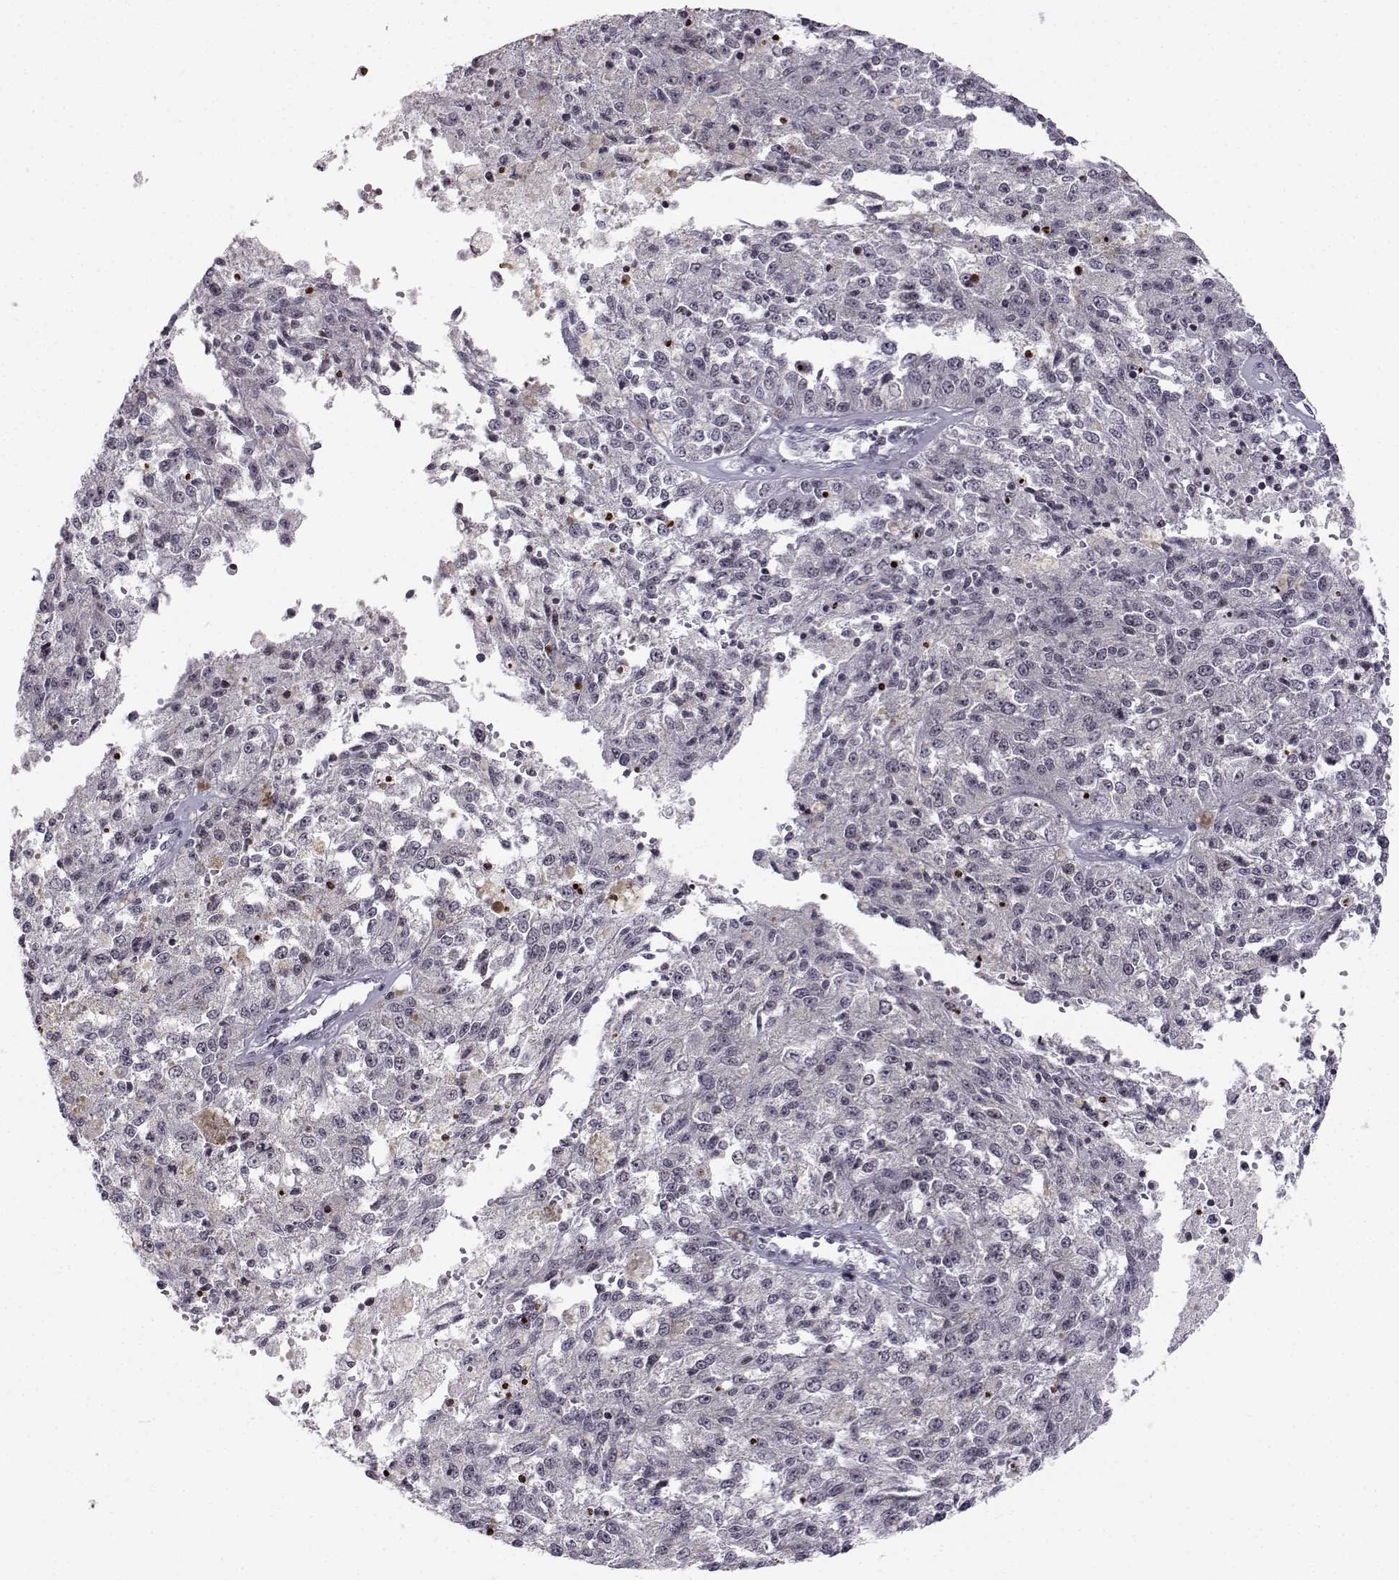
{"staining": {"intensity": "negative", "quantity": "none", "location": "none"}, "tissue": "melanoma", "cell_type": "Tumor cells", "image_type": "cancer", "snomed": [{"axis": "morphology", "description": "Malignant melanoma, Metastatic site"}, {"axis": "topography", "description": "Lymph node"}], "caption": "The photomicrograph displays no significant positivity in tumor cells of melanoma. The staining was performed using DAB (3,3'-diaminobenzidine) to visualize the protein expression in brown, while the nuclei were stained in blue with hematoxylin (Magnification: 20x).", "gene": "MARCHF4", "patient": {"sex": "female", "age": 64}}